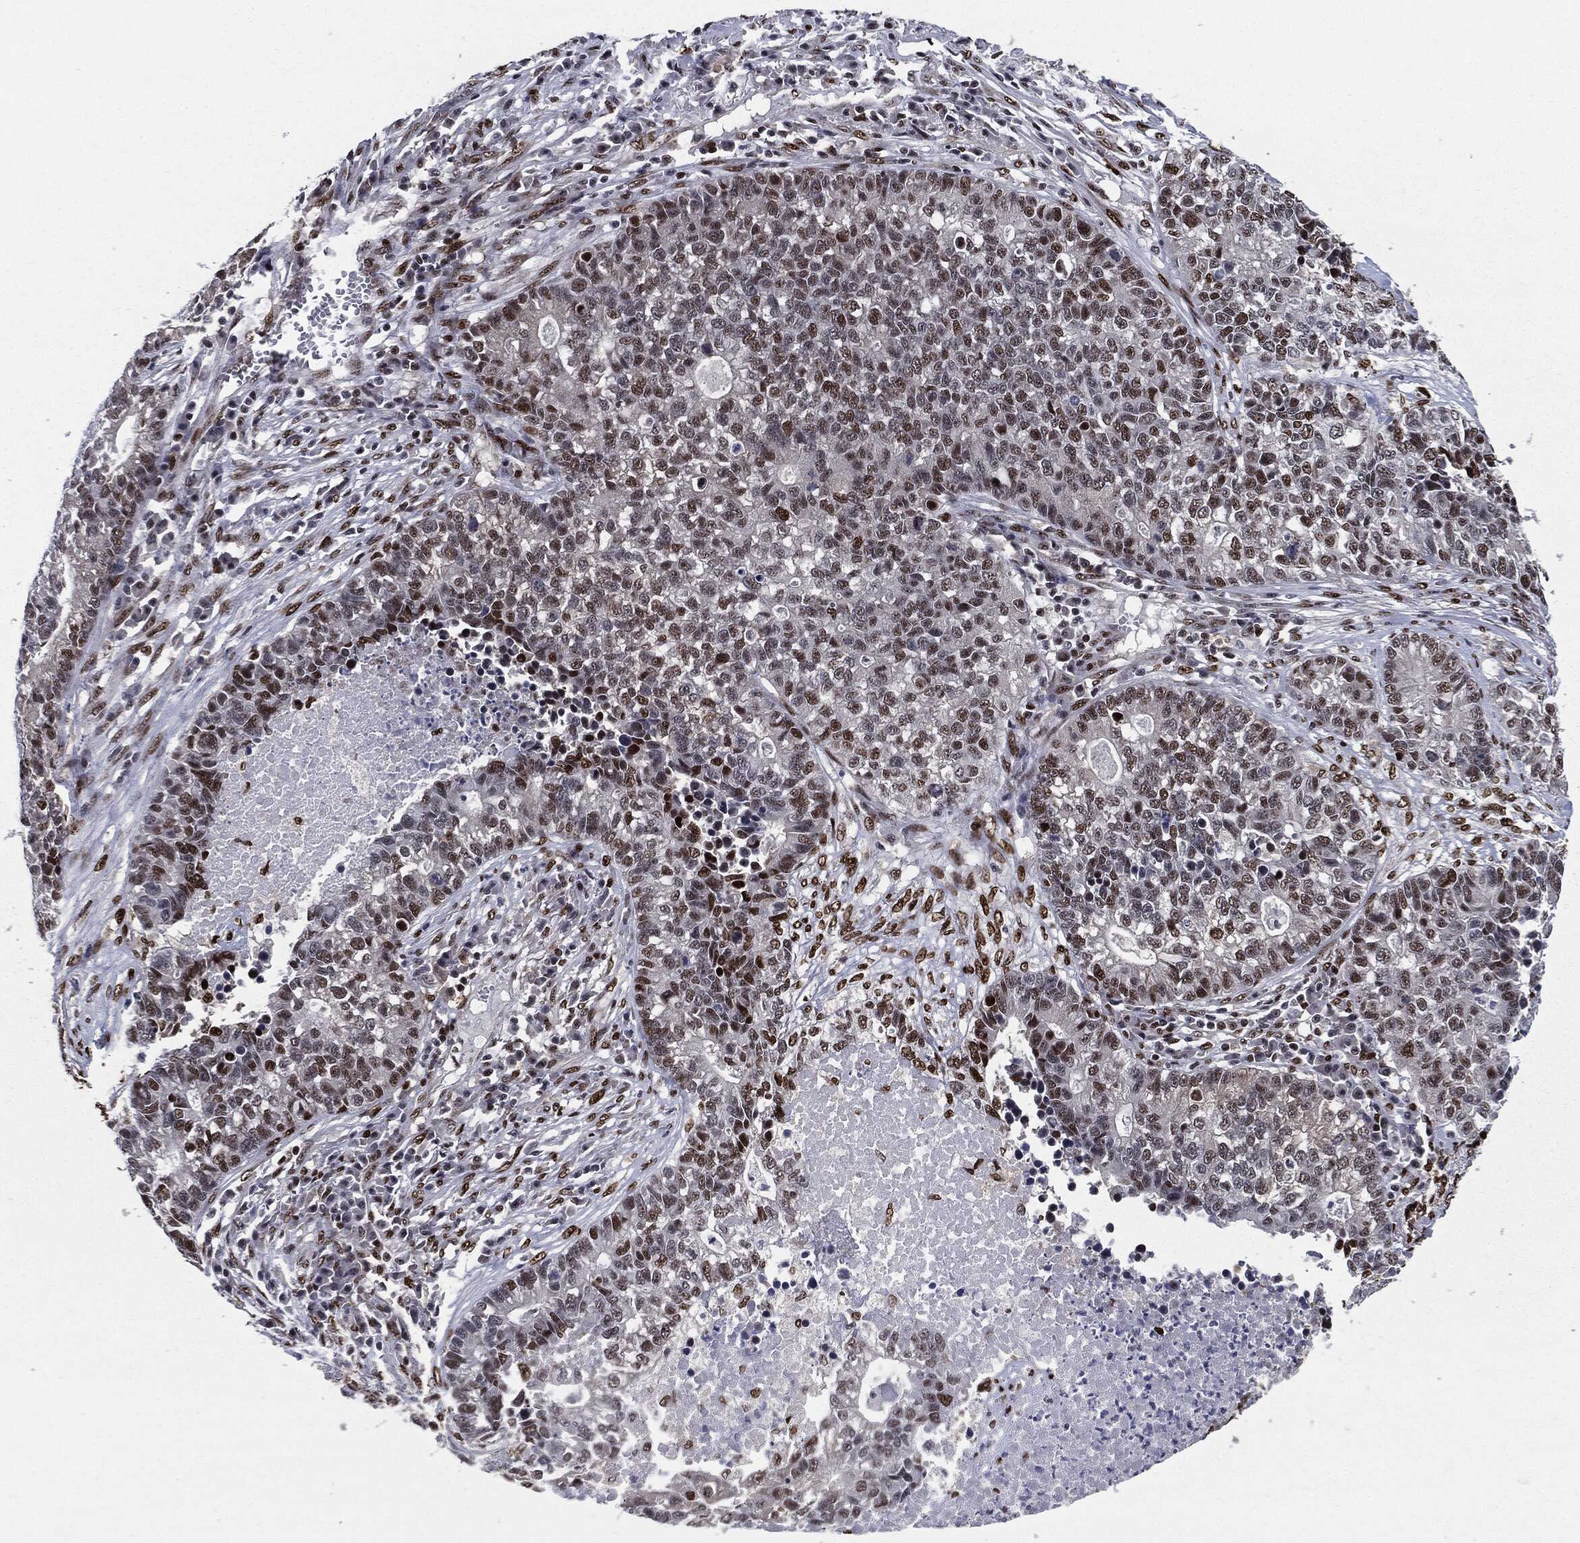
{"staining": {"intensity": "strong", "quantity": "<25%", "location": "nuclear"}, "tissue": "lung cancer", "cell_type": "Tumor cells", "image_type": "cancer", "snomed": [{"axis": "morphology", "description": "Adenocarcinoma, NOS"}, {"axis": "topography", "description": "Lung"}], "caption": "IHC staining of lung cancer (adenocarcinoma), which demonstrates medium levels of strong nuclear staining in approximately <25% of tumor cells indicating strong nuclear protein positivity. The staining was performed using DAB (3,3'-diaminobenzidine) (brown) for protein detection and nuclei were counterstained in hematoxylin (blue).", "gene": "JUN", "patient": {"sex": "male", "age": 57}}